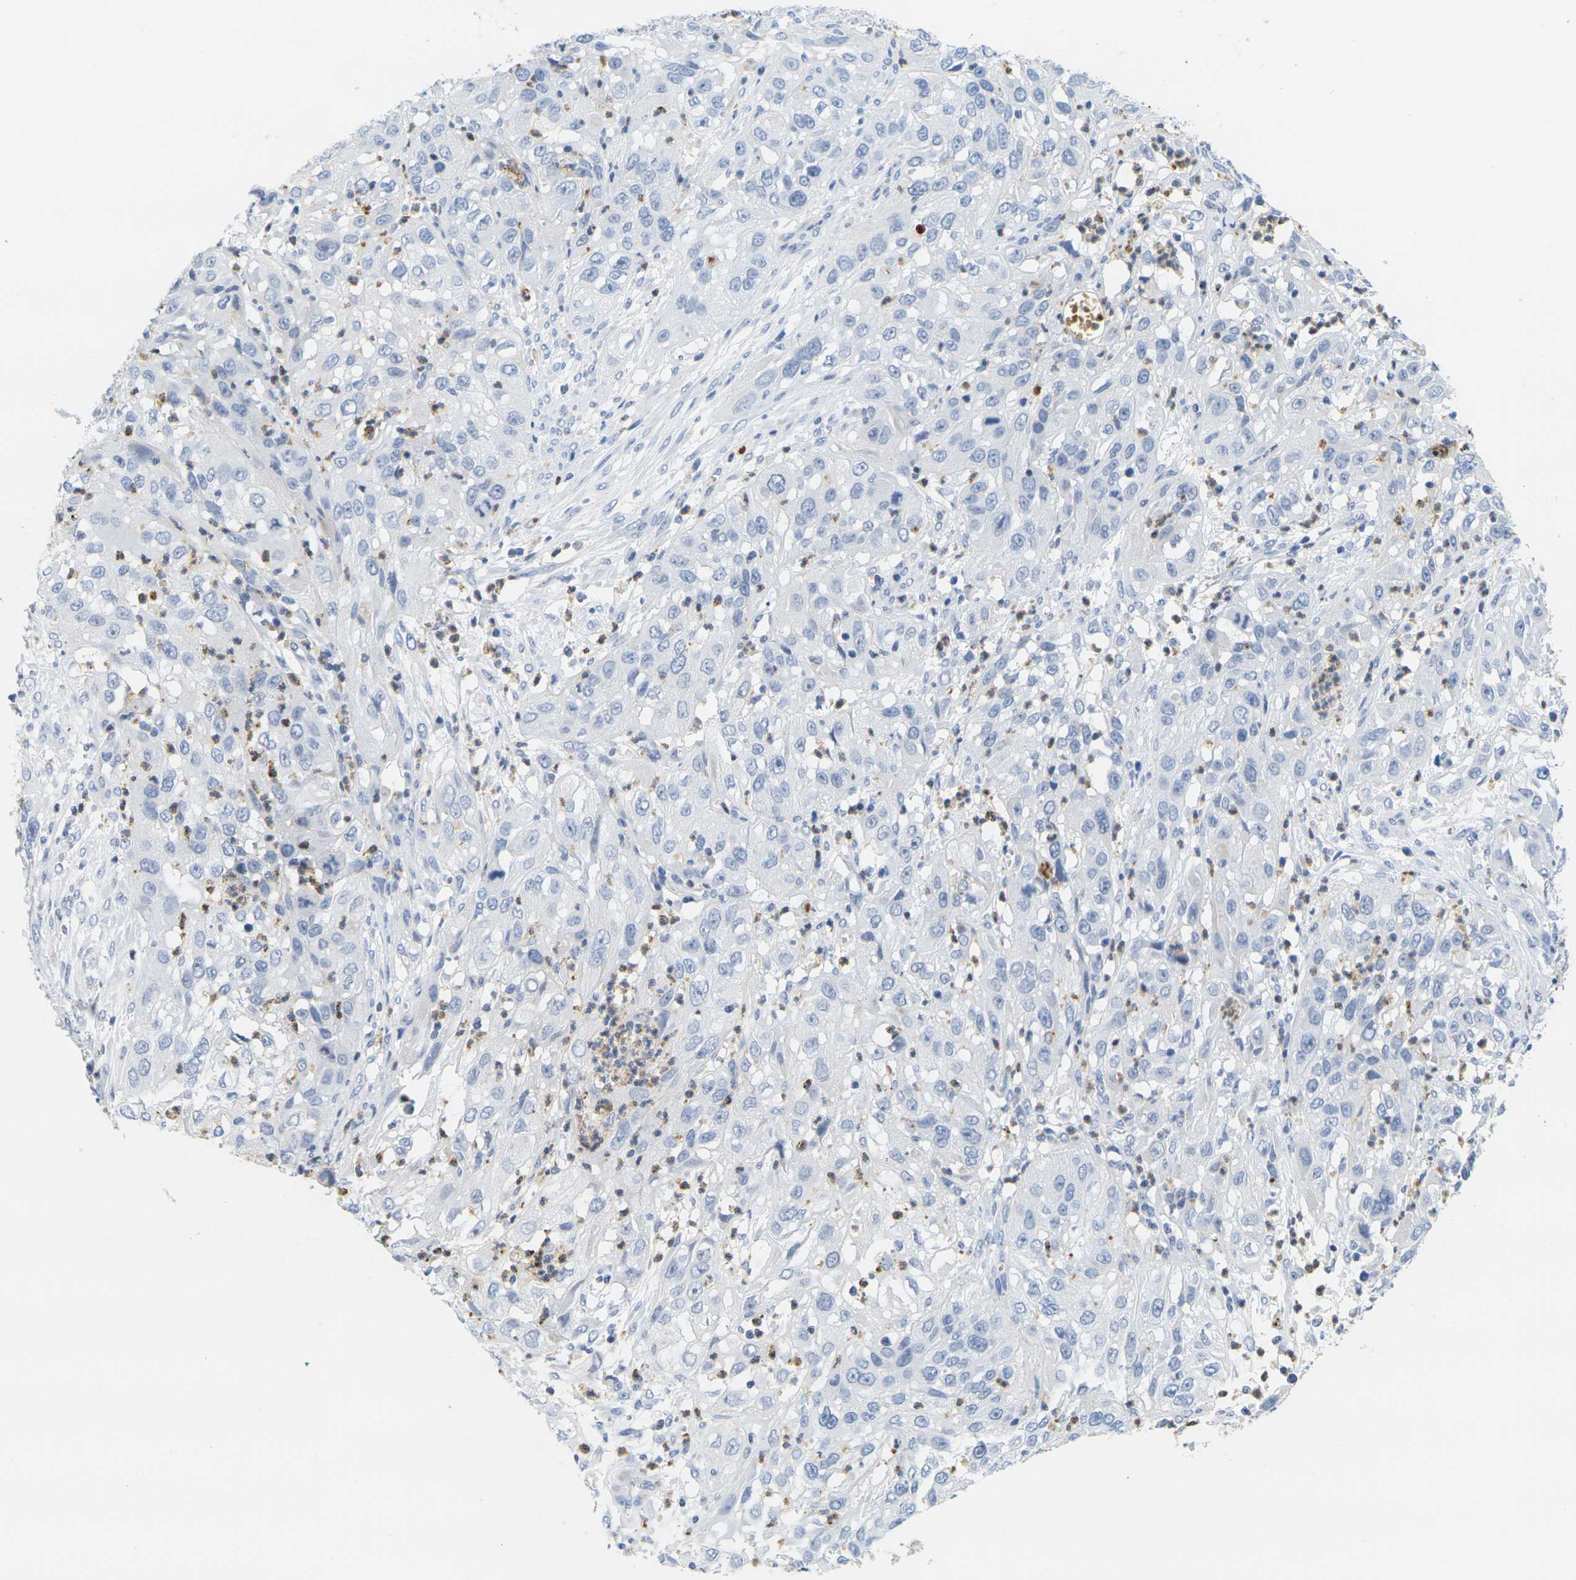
{"staining": {"intensity": "negative", "quantity": "none", "location": "none"}, "tissue": "cervical cancer", "cell_type": "Tumor cells", "image_type": "cancer", "snomed": [{"axis": "morphology", "description": "Squamous cell carcinoma, NOS"}, {"axis": "topography", "description": "Cervix"}], "caption": "Immunohistochemistry photomicrograph of neoplastic tissue: cervical cancer stained with DAB (3,3'-diaminobenzidine) demonstrates no significant protein positivity in tumor cells.", "gene": "KLK5", "patient": {"sex": "female", "age": 32}}